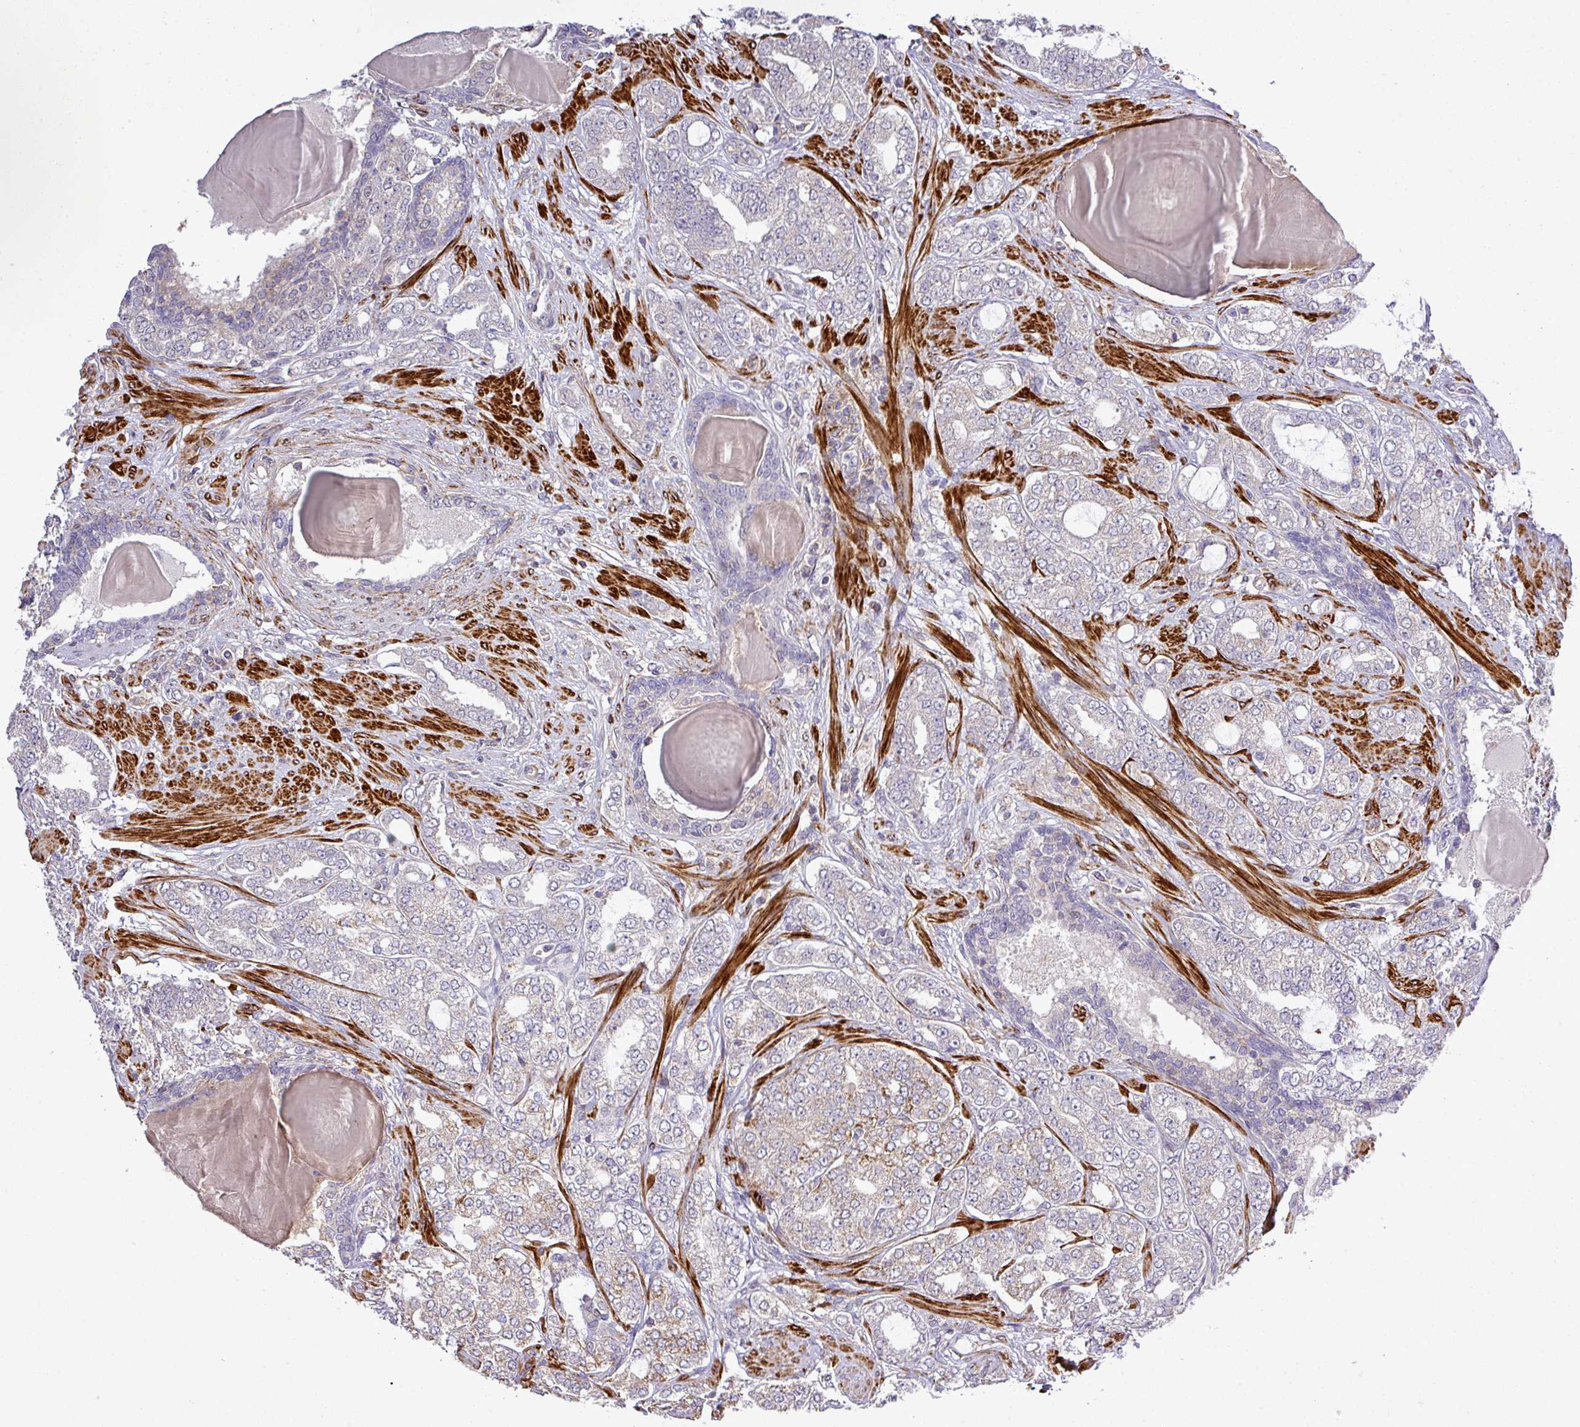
{"staining": {"intensity": "weak", "quantity": "<25%", "location": "cytoplasmic/membranous"}, "tissue": "prostate cancer", "cell_type": "Tumor cells", "image_type": "cancer", "snomed": [{"axis": "morphology", "description": "Adenocarcinoma, High grade"}, {"axis": "topography", "description": "Prostate"}], "caption": "Tumor cells show no significant protein positivity in adenocarcinoma (high-grade) (prostate). The staining was performed using DAB to visualize the protein expression in brown, while the nuclei were stained in blue with hematoxylin (Magnification: 20x).", "gene": "TPRA1", "patient": {"sex": "male", "age": 64}}